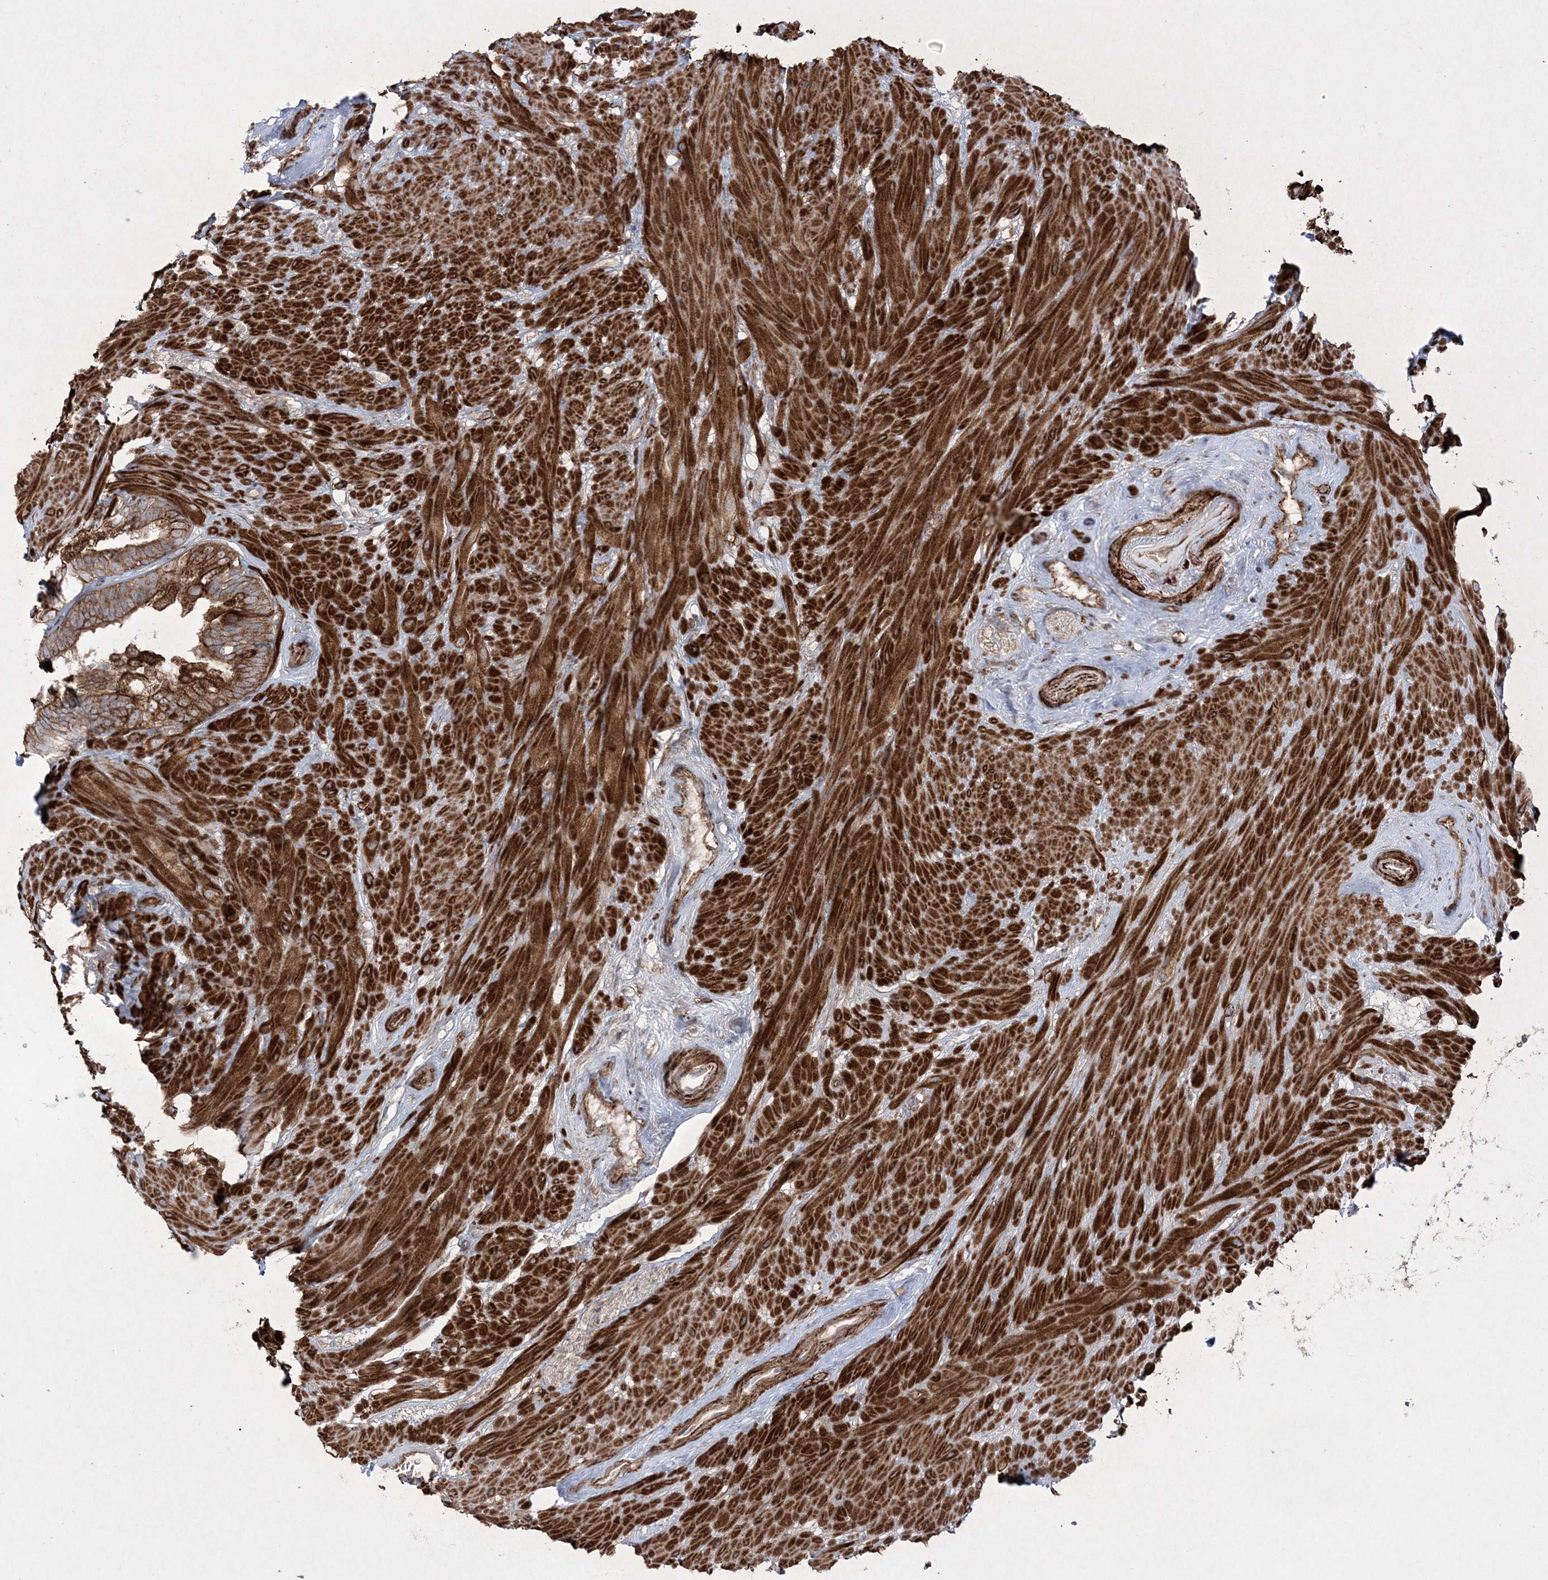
{"staining": {"intensity": "strong", "quantity": ">75%", "location": "cytoplasmic/membranous"}, "tissue": "seminal vesicle", "cell_type": "Glandular cells", "image_type": "normal", "snomed": [{"axis": "morphology", "description": "Normal tissue, NOS"}, {"axis": "topography", "description": "Seminal veicle"}], "caption": "A high-resolution histopathology image shows immunohistochemistry (IHC) staining of benign seminal vesicle, which demonstrates strong cytoplasmic/membranous positivity in approximately >75% of glandular cells. Nuclei are stained in blue.", "gene": "RICTOR", "patient": {"sex": "male", "age": 80}}